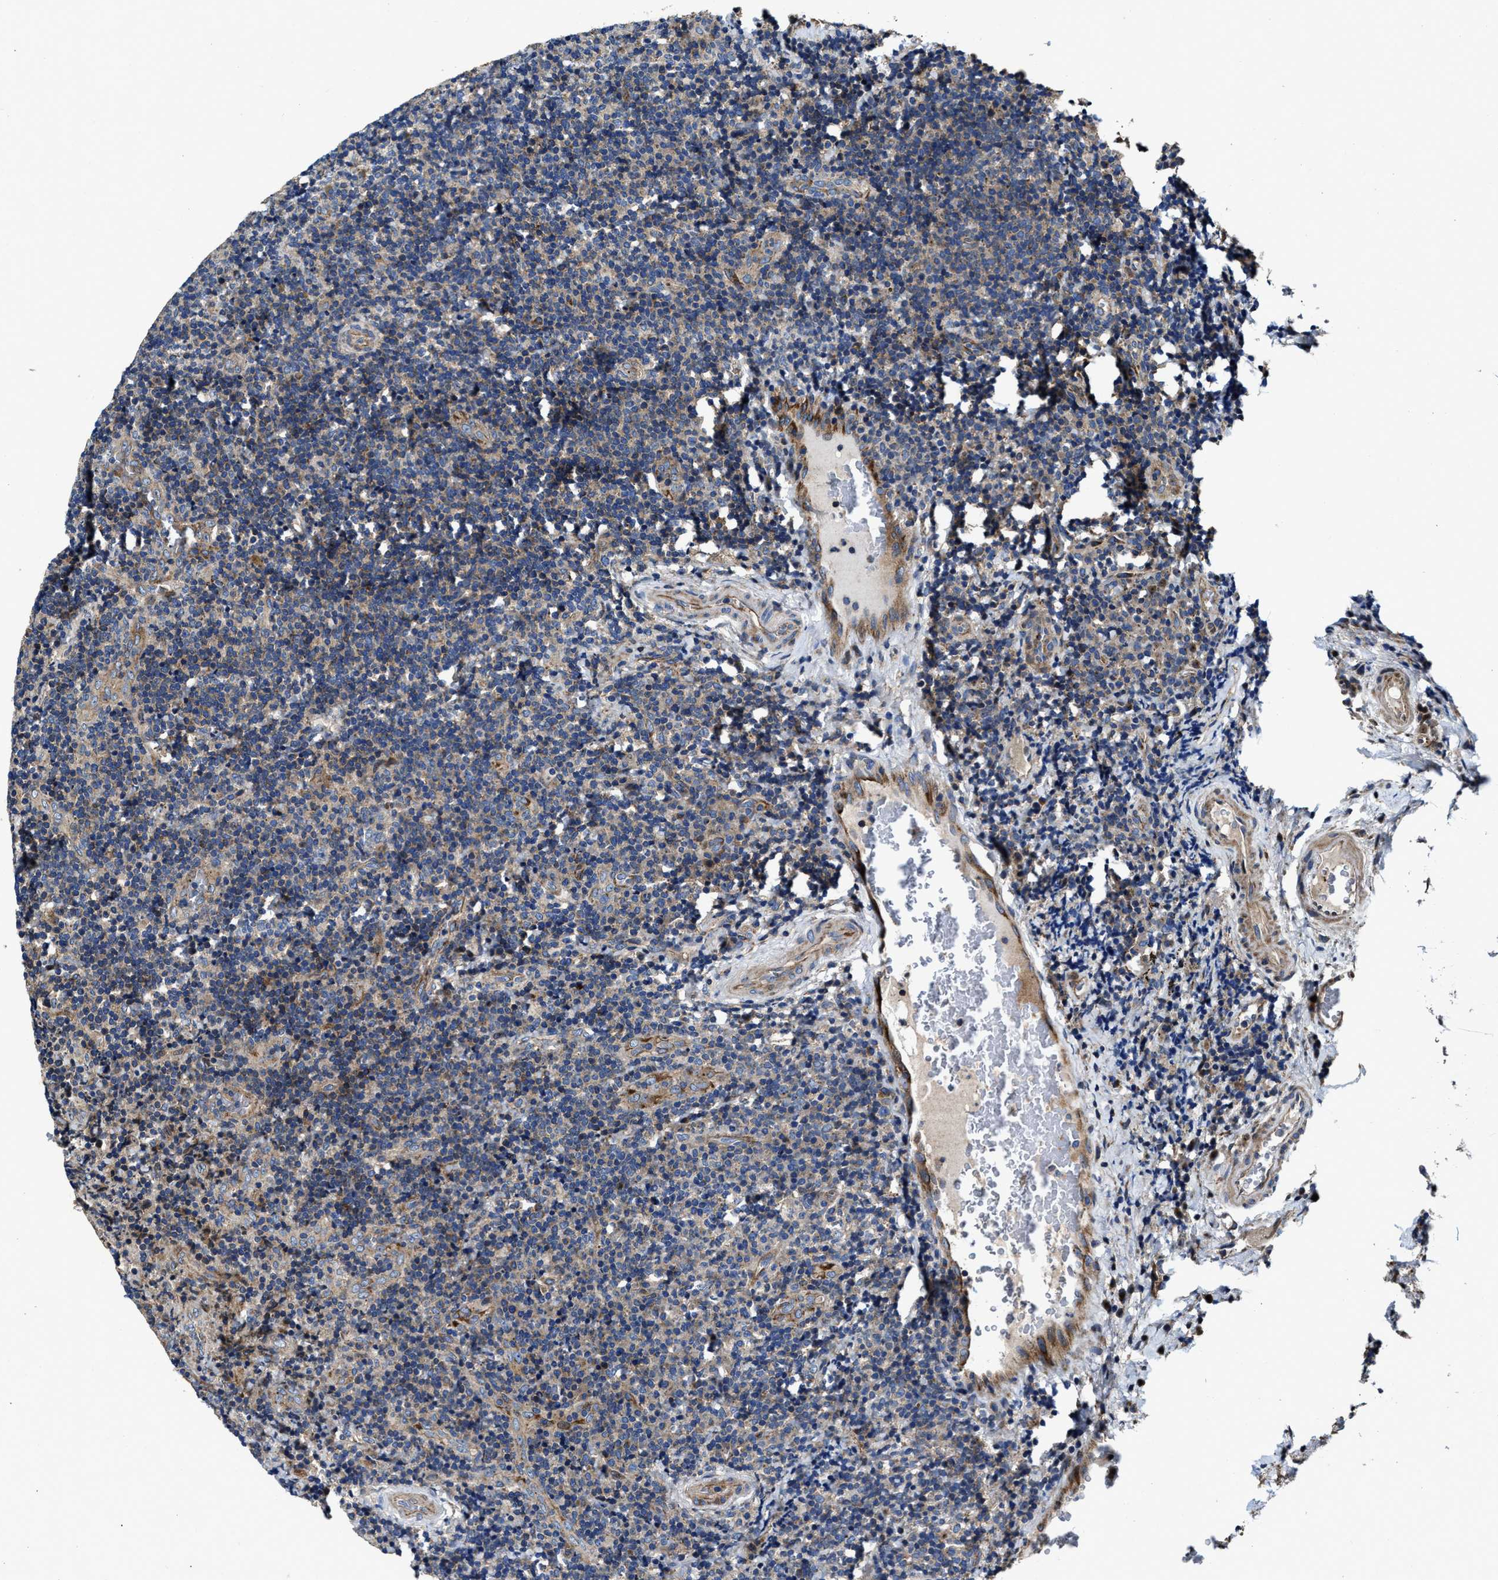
{"staining": {"intensity": "negative", "quantity": "none", "location": "none"}, "tissue": "lymphoma", "cell_type": "Tumor cells", "image_type": "cancer", "snomed": [{"axis": "morphology", "description": "Malignant lymphoma, non-Hodgkin's type, High grade"}, {"axis": "topography", "description": "Tonsil"}], "caption": "Malignant lymphoma, non-Hodgkin's type (high-grade) was stained to show a protein in brown. There is no significant positivity in tumor cells.", "gene": "PTAR1", "patient": {"sex": "female", "age": 36}}